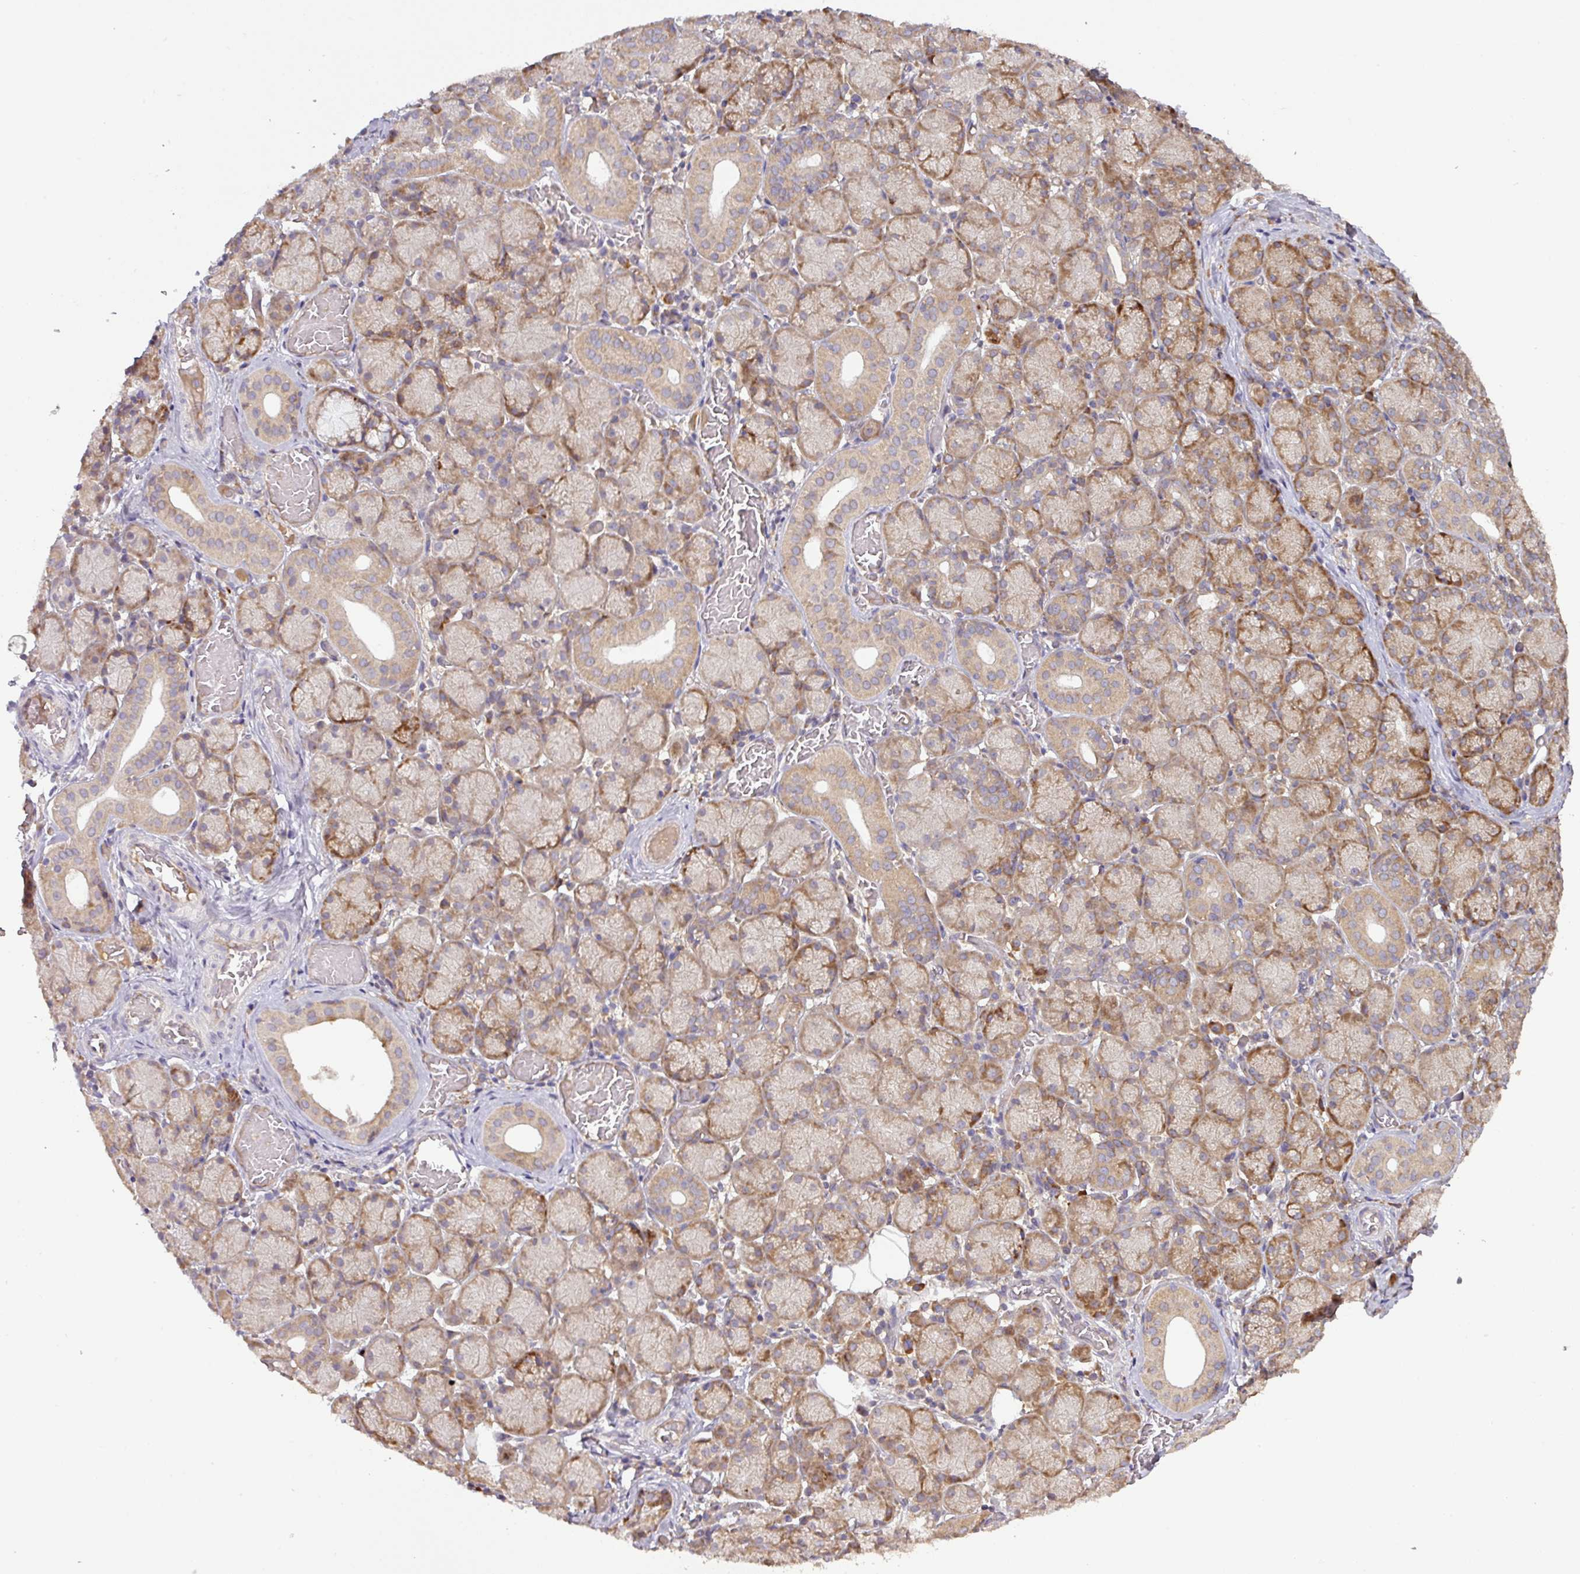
{"staining": {"intensity": "moderate", "quantity": "25%-75%", "location": "cytoplasmic/membranous"}, "tissue": "salivary gland", "cell_type": "Glandular cells", "image_type": "normal", "snomed": [{"axis": "morphology", "description": "Normal tissue, NOS"}, {"axis": "topography", "description": "Salivary gland"}], "caption": "This histopathology image demonstrates IHC staining of benign salivary gland, with medium moderate cytoplasmic/membranous staining in approximately 25%-75% of glandular cells.", "gene": "GALP", "patient": {"sex": "female", "age": 24}}